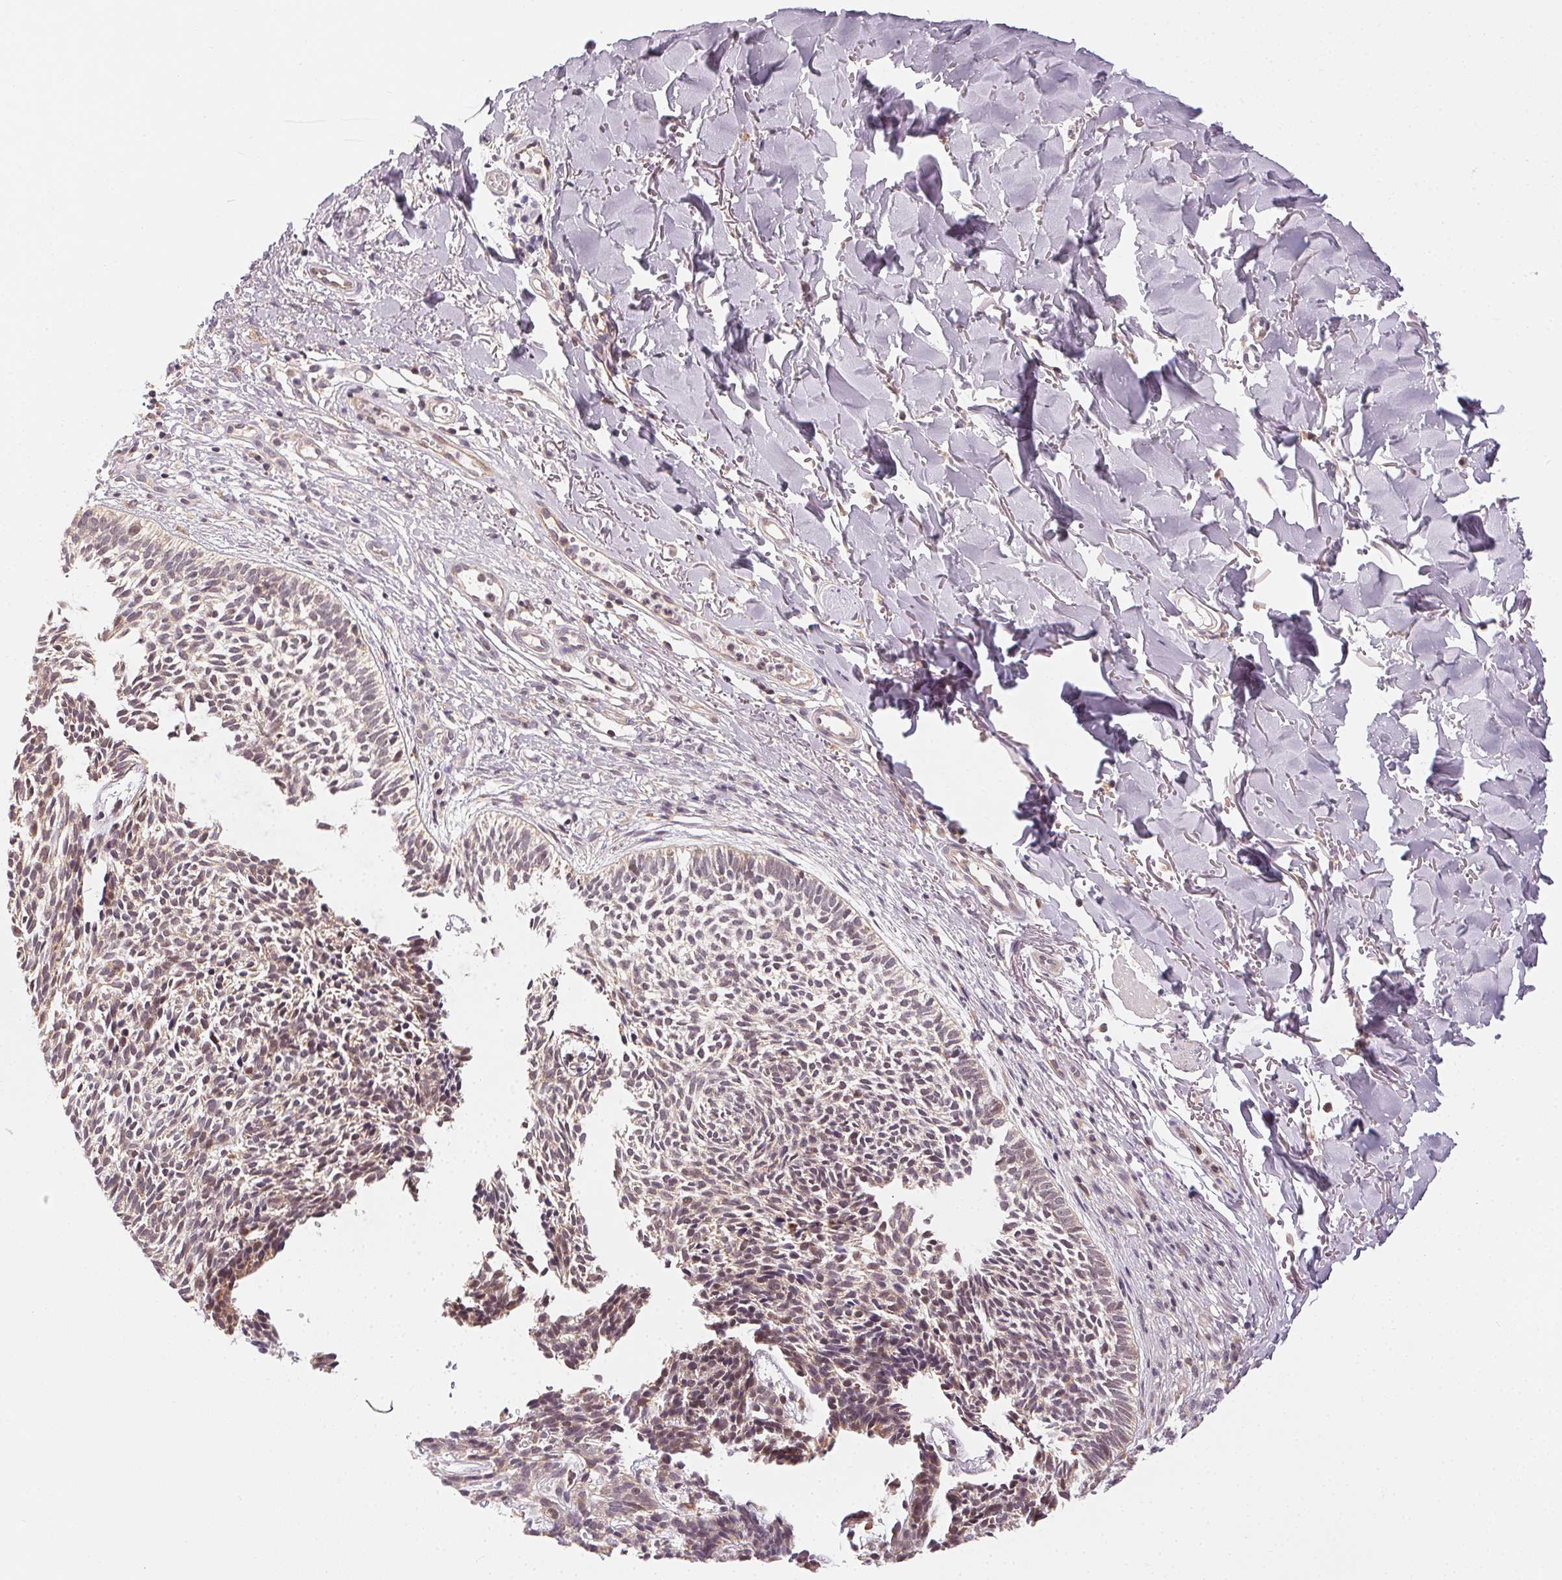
{"staining": {"intensity": "weak", "quantity": "<25%", "location": "cytoplasmic/membranous"}, "tissue": "skin cancer", "cell_type": "Tumor cells", "image_type": "cancer", "snomed": [{"axis": "morphology", "description": "Basal cell carcinoma"}, {"axis": "topography", "description": "Skin"}], "caption": "This is an IHC histopathology image of skin basal cell carcinoma. There is no positivity in tumor cells.", "gene": "NCOA4", "patient": {"sex": "male", "age": 78}}